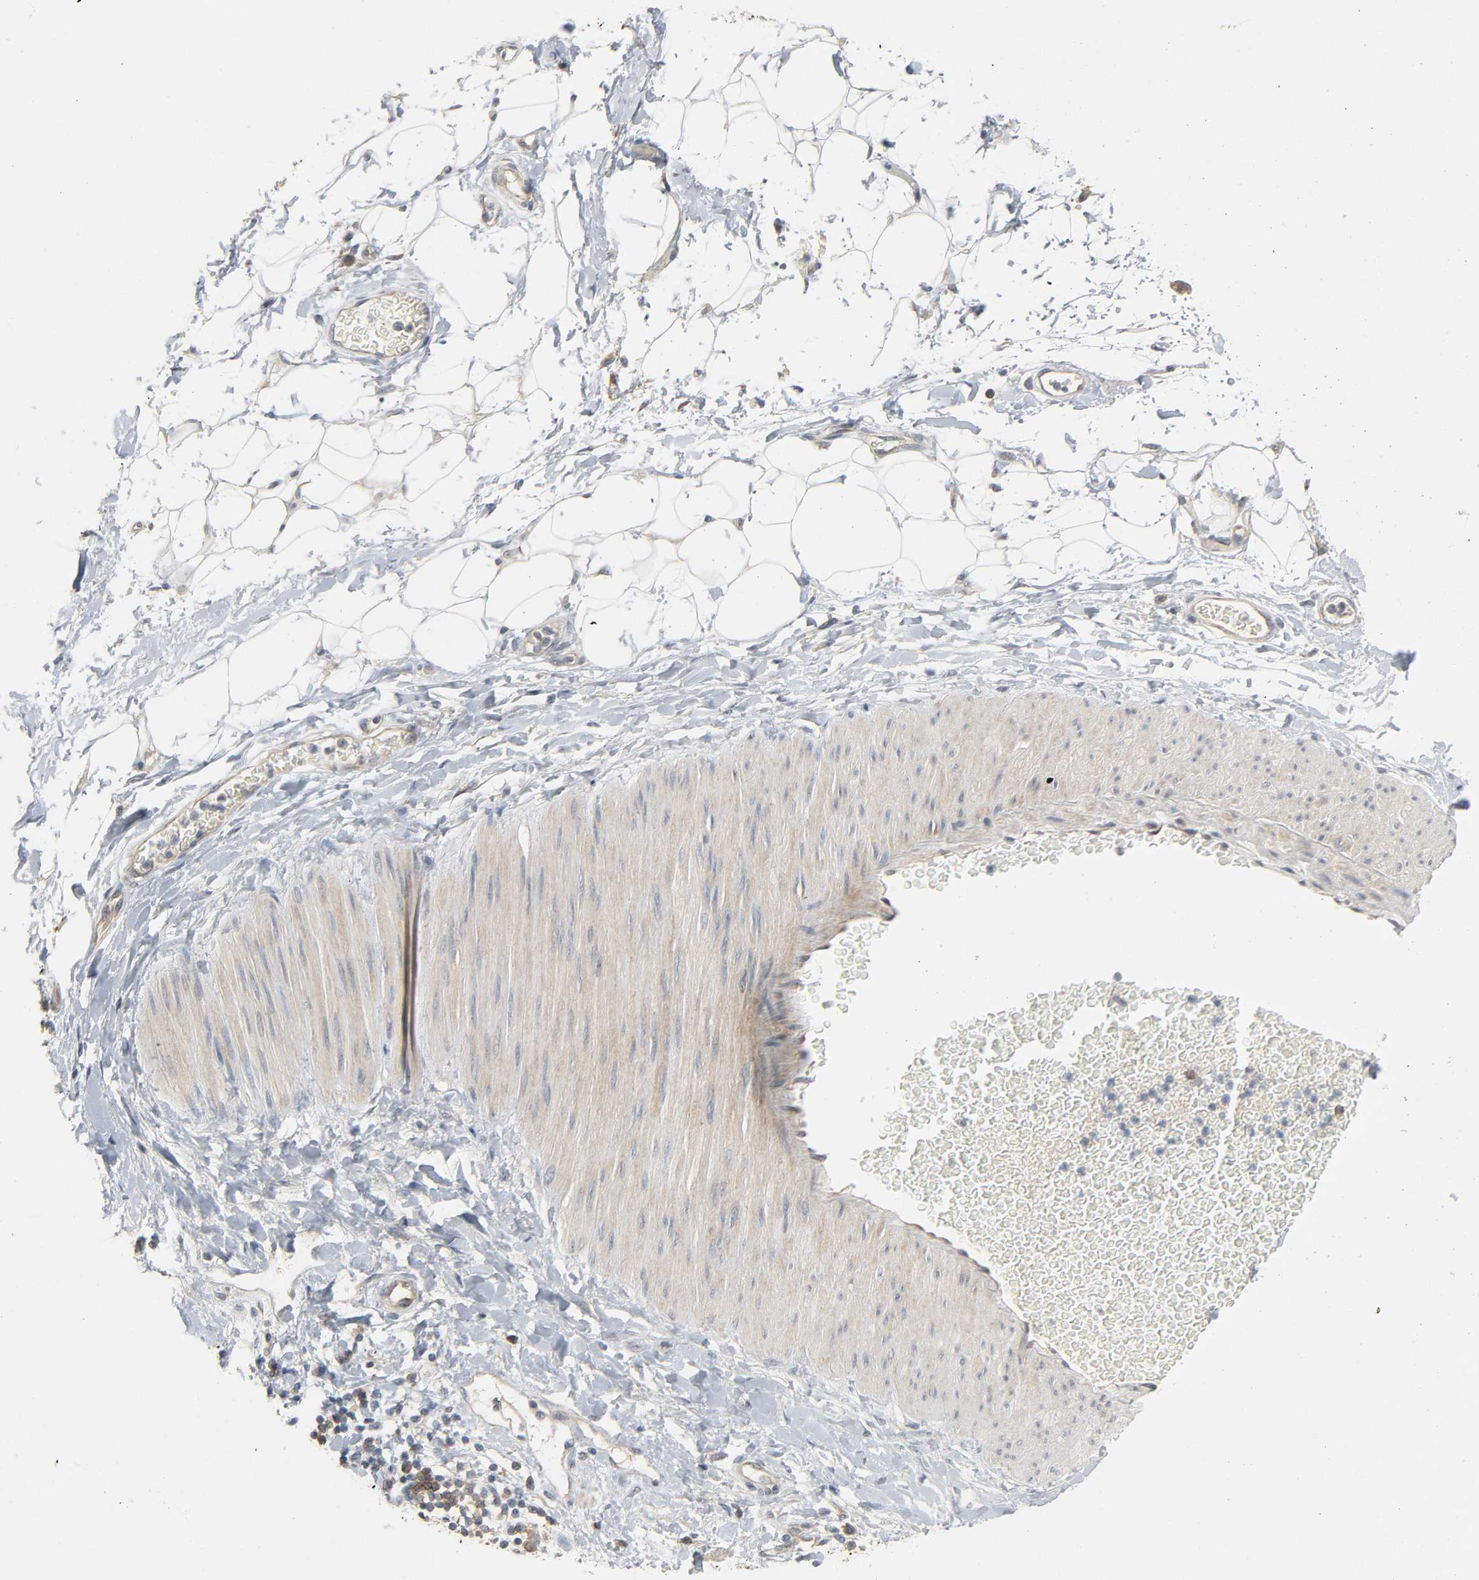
{"staining": {"intensity": "negative", "quantity": "none", "location": "none"}, "tissue": "adipose tissue", "cell_type": "Adipocytes", "image_type": "normal", "snomed": [{"axis": "morphology", "description": "Normal tissue, NOS"}, {"axis": "morphology", "description": "Urothelial carcinoma, High grade"}, {"axis": "topography", "description": "Vascular tissue"}, {"axis": "topography", "description": "Urinary bladder"}], "caption": "This is an IHC histopathology image of unremarkable adipose tissue. There is no staining in adipocytes.", "gene": "CD4", "patient": {"sex": "female", "age": 56}}